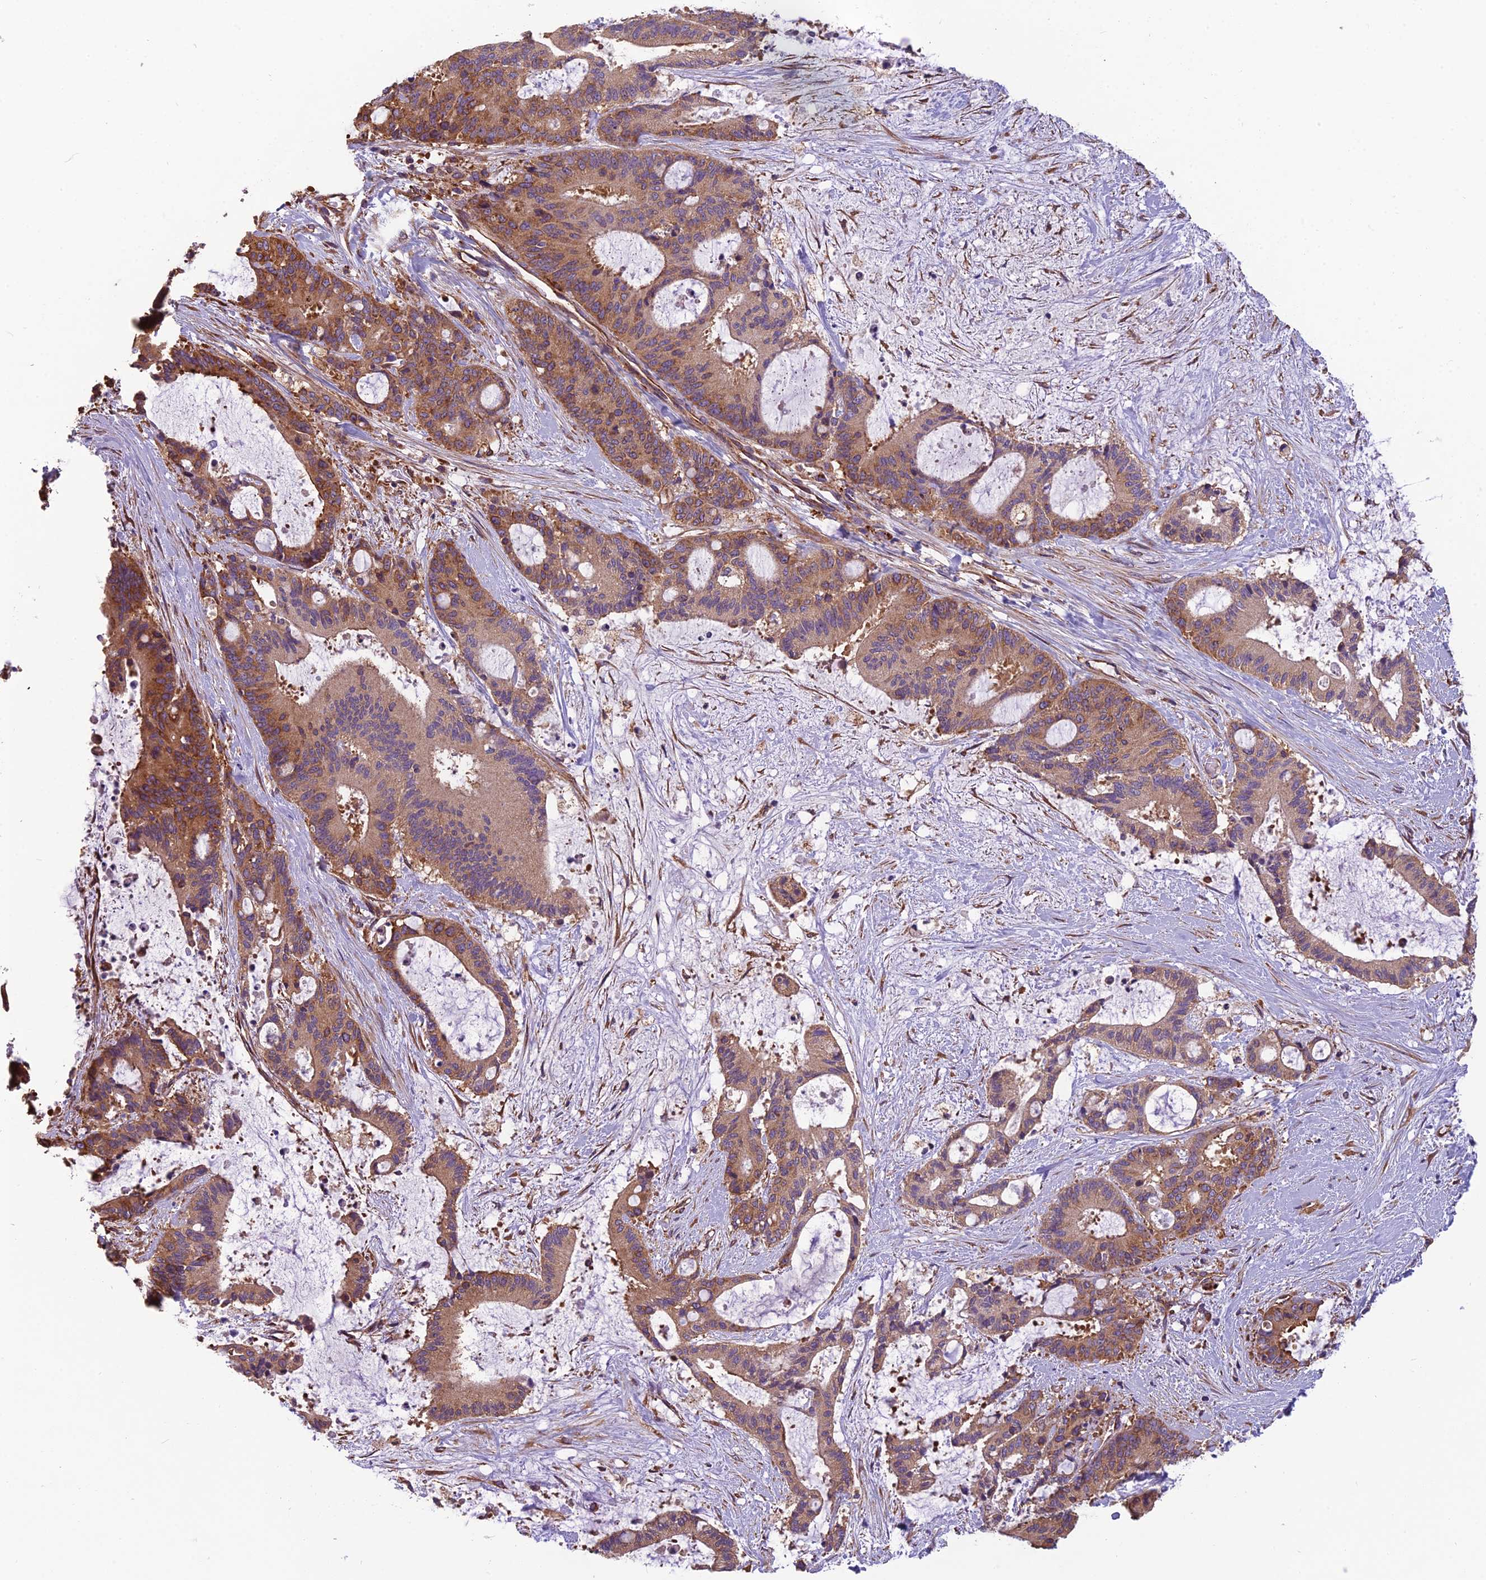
{"staining": {"intensity": "moderate", "quantity": ">75%", "location": "cytoplasmic/membranous"}, "tissue": "liver cancer", "cell_type": "Tumor cells", "image_type": "cancer", "snomed": [{"axis": "morphology", "description": "Normal tissue, NOS"}, {"axis": "morphology", "description": "Cholangiocarcinoma"}, {"axis": "topography", "description": "Liver"}, {"axis": "topography", "description": "Peripheral nerve tissue"}], "caption": "Moderate cytoplasmic/membranous expression for a protein is present in approximately >75% of tumor cells of liver cancer using immunohistochemistry (IHC).", "gene": "SPDL1", "patient": {"sex": "female", "age": 73}}